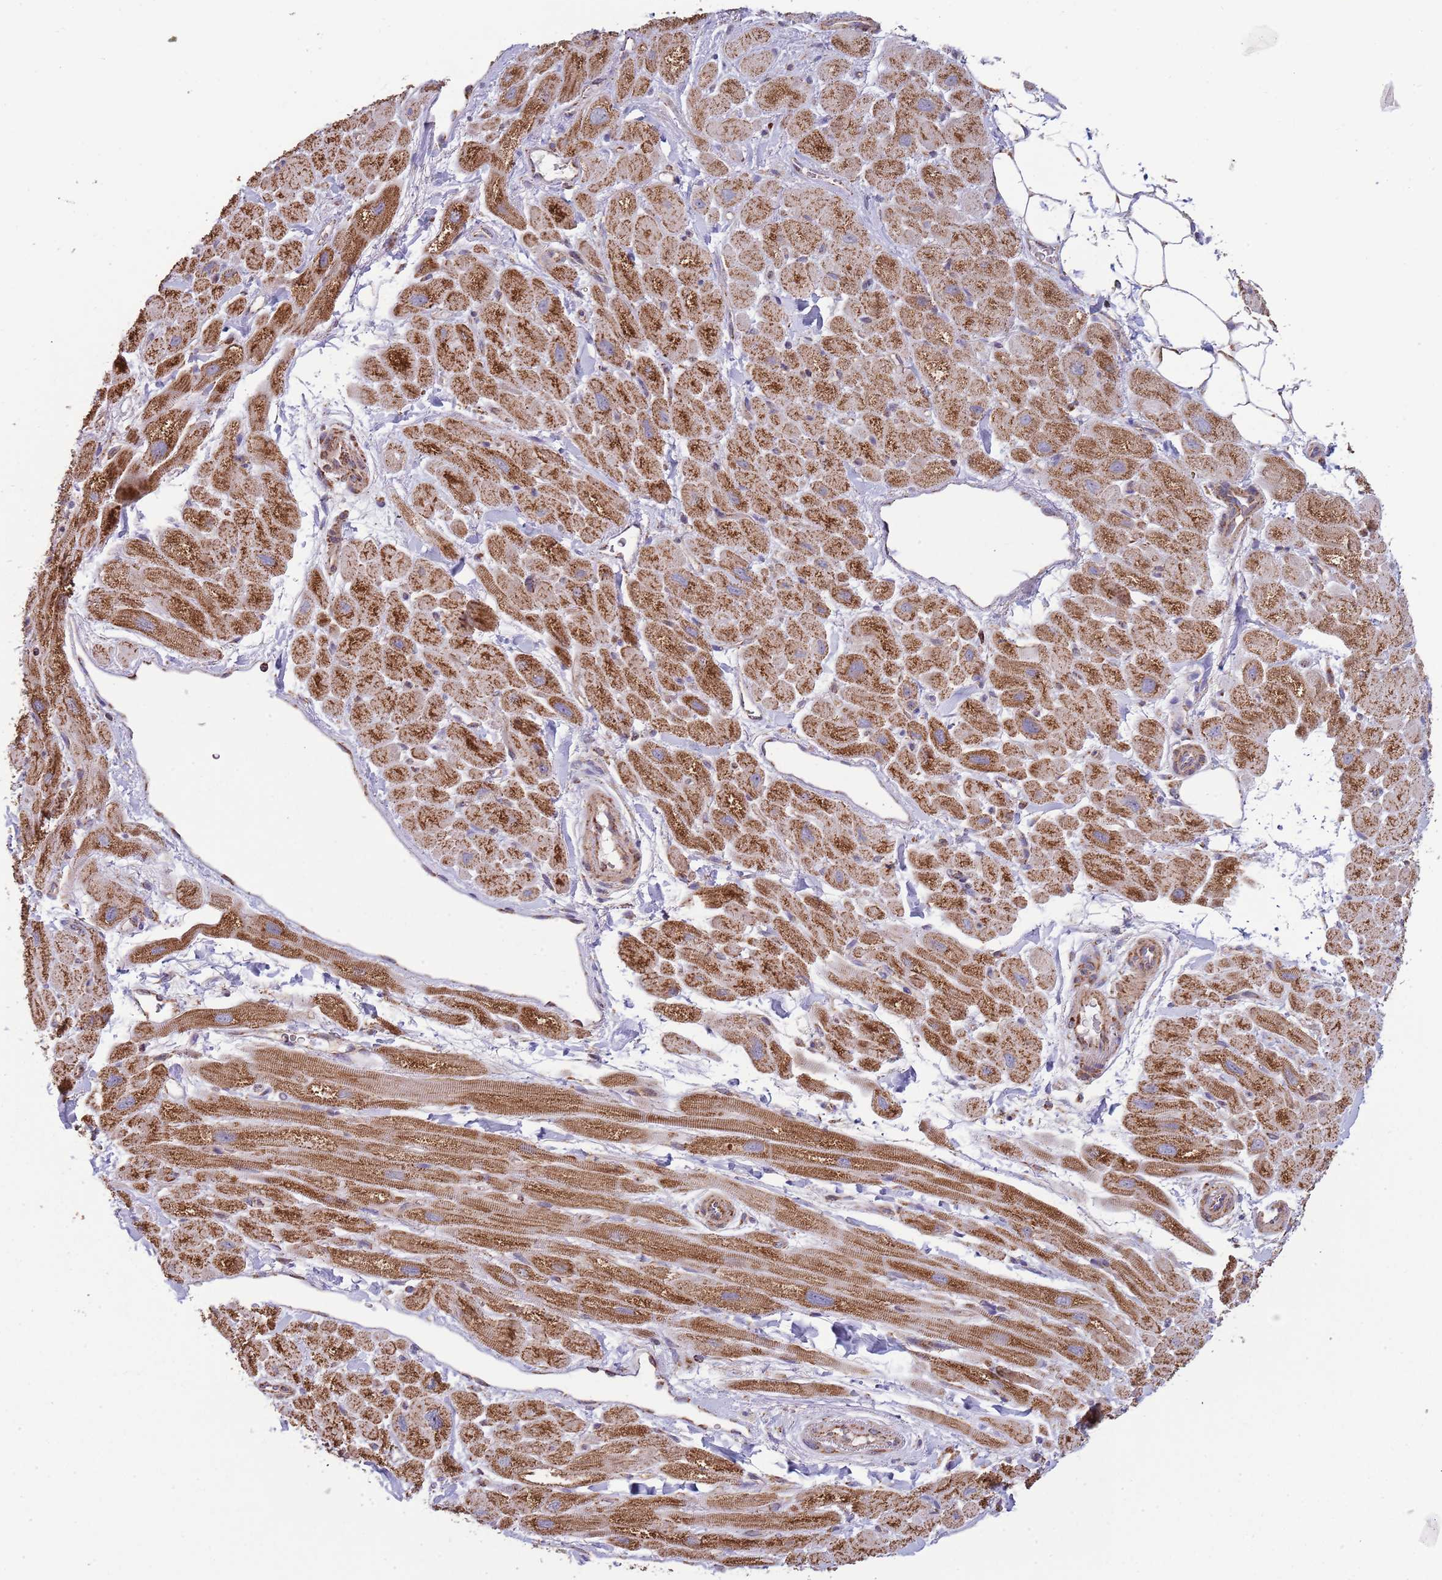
{"staining": {"intensity": "strong", "quantity": ">75%", "location": "cytoplasmic/membranous,nuclear"}, "tissue": "heart muscle", "cell_type": "Cardiomyocytes", "image_type": "normal", "snomed": [{"axis": "morphology", "description": "Normal tissue, NOS"}, {"axis": "topography", "description": "Heart"}], "caption": "Heart muscle was stained to show a protein in brown. There is high levels of strong cytoplasmic/membranous,nuclear staining in about >75% of cardiomyocytes. The protein is stained brown, and the nuclei are stained in blue (DAB (3,3'-diaminobenzidine) IHC with brightfield microscopy, high magnification).", "gene": "VPS16", "patient": {"sex": "male", "age": 65}}